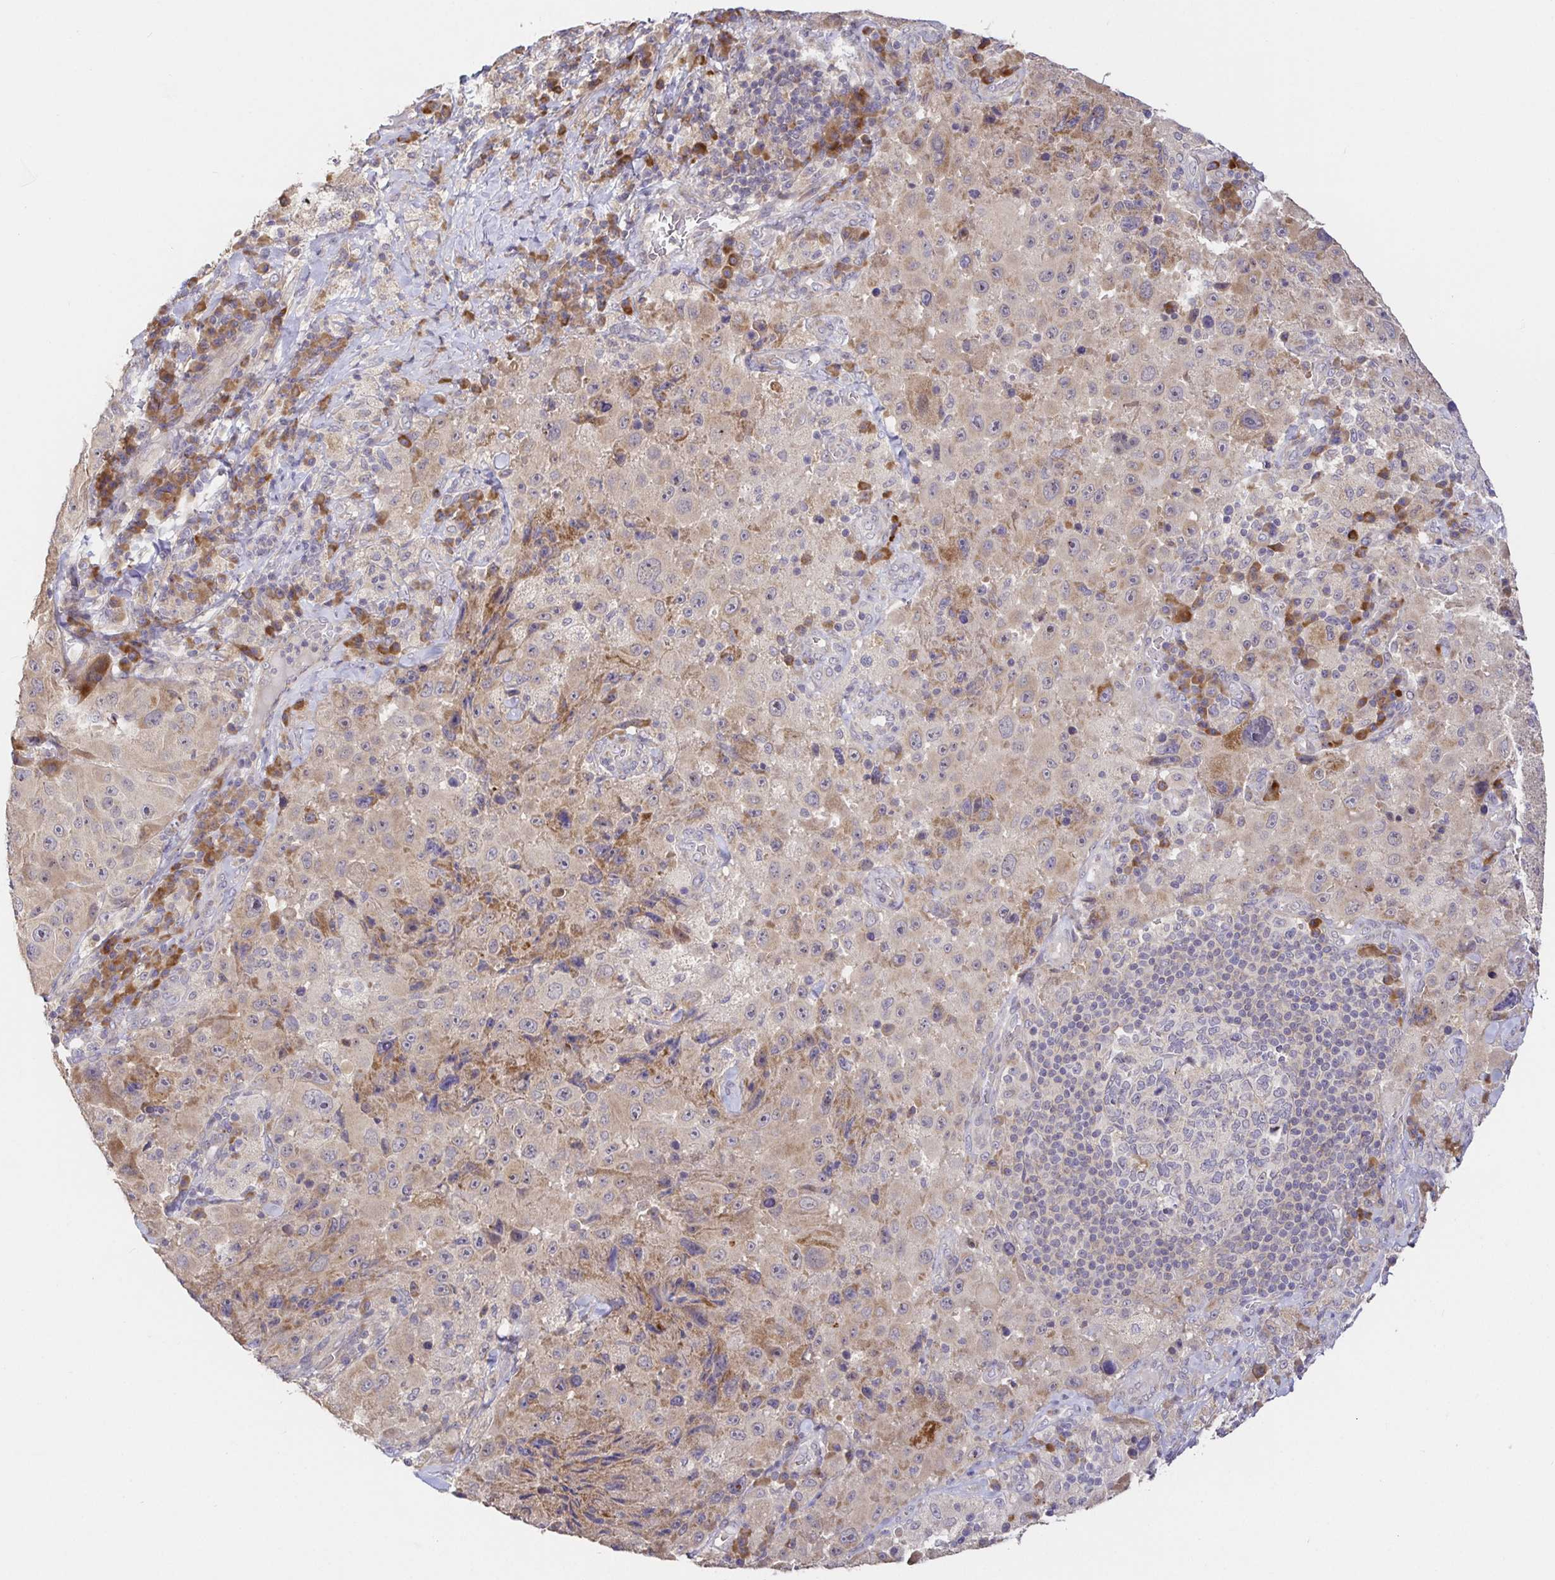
{"staining": {"intensity": "weak", "quantity": "25%-75%", "location": "cytoplasmic/membranous"}, "tissue": "melanoma", "cell_type": "Tumor cells", "image_type": "cancer", "snomed": [{"axis": "morphology", "description": "Malignant melanoma, Metastatic site"}, {"axis": "topography", "description": "Lymph node"}], "caption": "Protein expression analysis of human melanoma reveals weak cytoplasmic/membranous staining in about 25%-75% of tumor cells.", "gene": "ZDHHC11", "patient": {"sex": "male", "age": 62}}